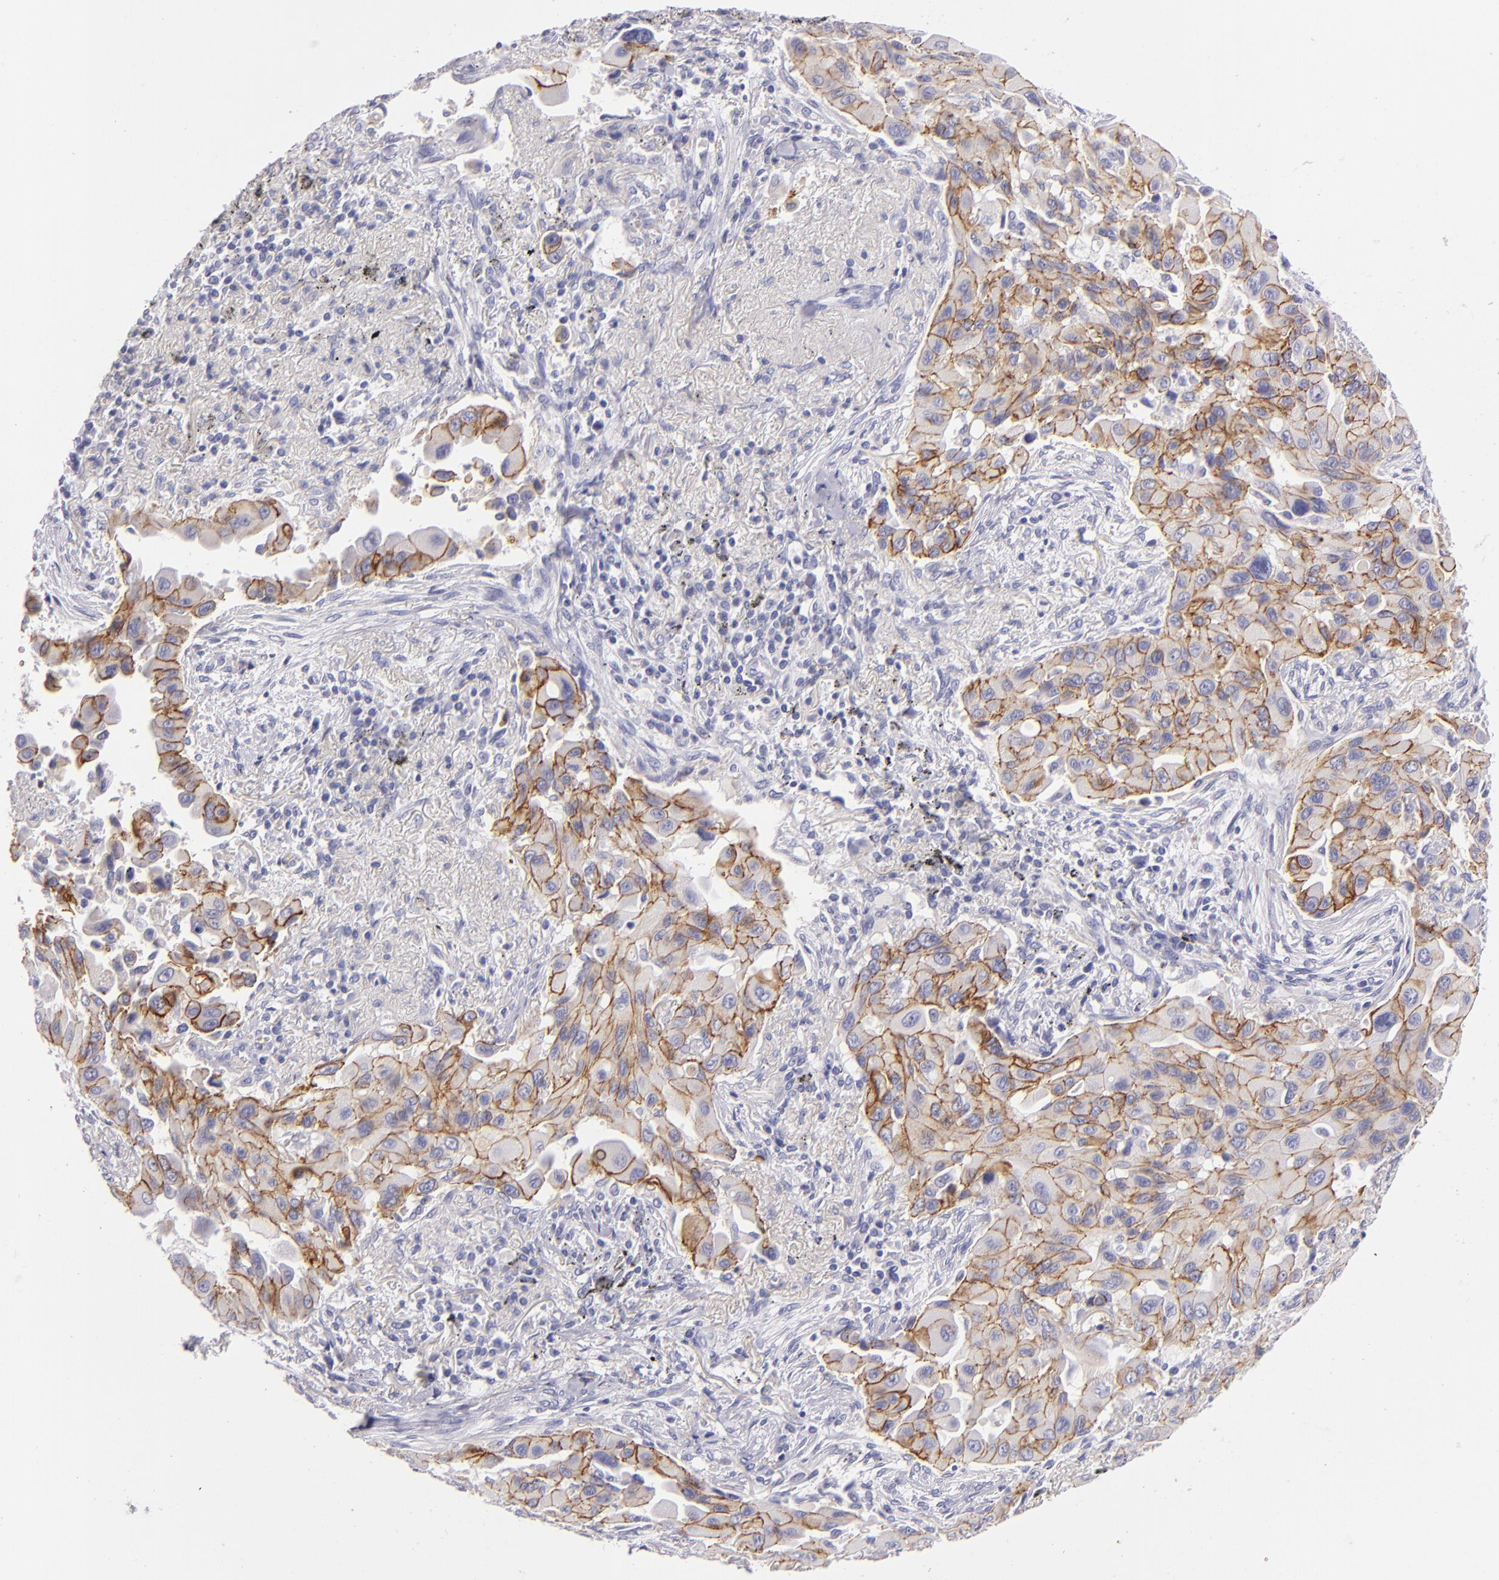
{"staining": {"intensity": "moderate", "quantity": ">75%", "location": "cytoplasmic/membranous"}, "tissue": "lung cancer", "cell_type": "Tumor cells", "image_type": "cancer", "snomed": [{"axis": "morphology", "description": "Adenocarcinoma, NOS"}, {"axis": "topography", "description": "Lung"}], "caption": "Immunohistochemistry micrograph of human adenocarcinoma (lung) stained for a protein (brown), which shows medium levels of moderate cytoplasmic/membranous positivity in approximately >75% of tumor cells.", "gene": "CDH3", "patient": {"sex": "male", "age": 68}}